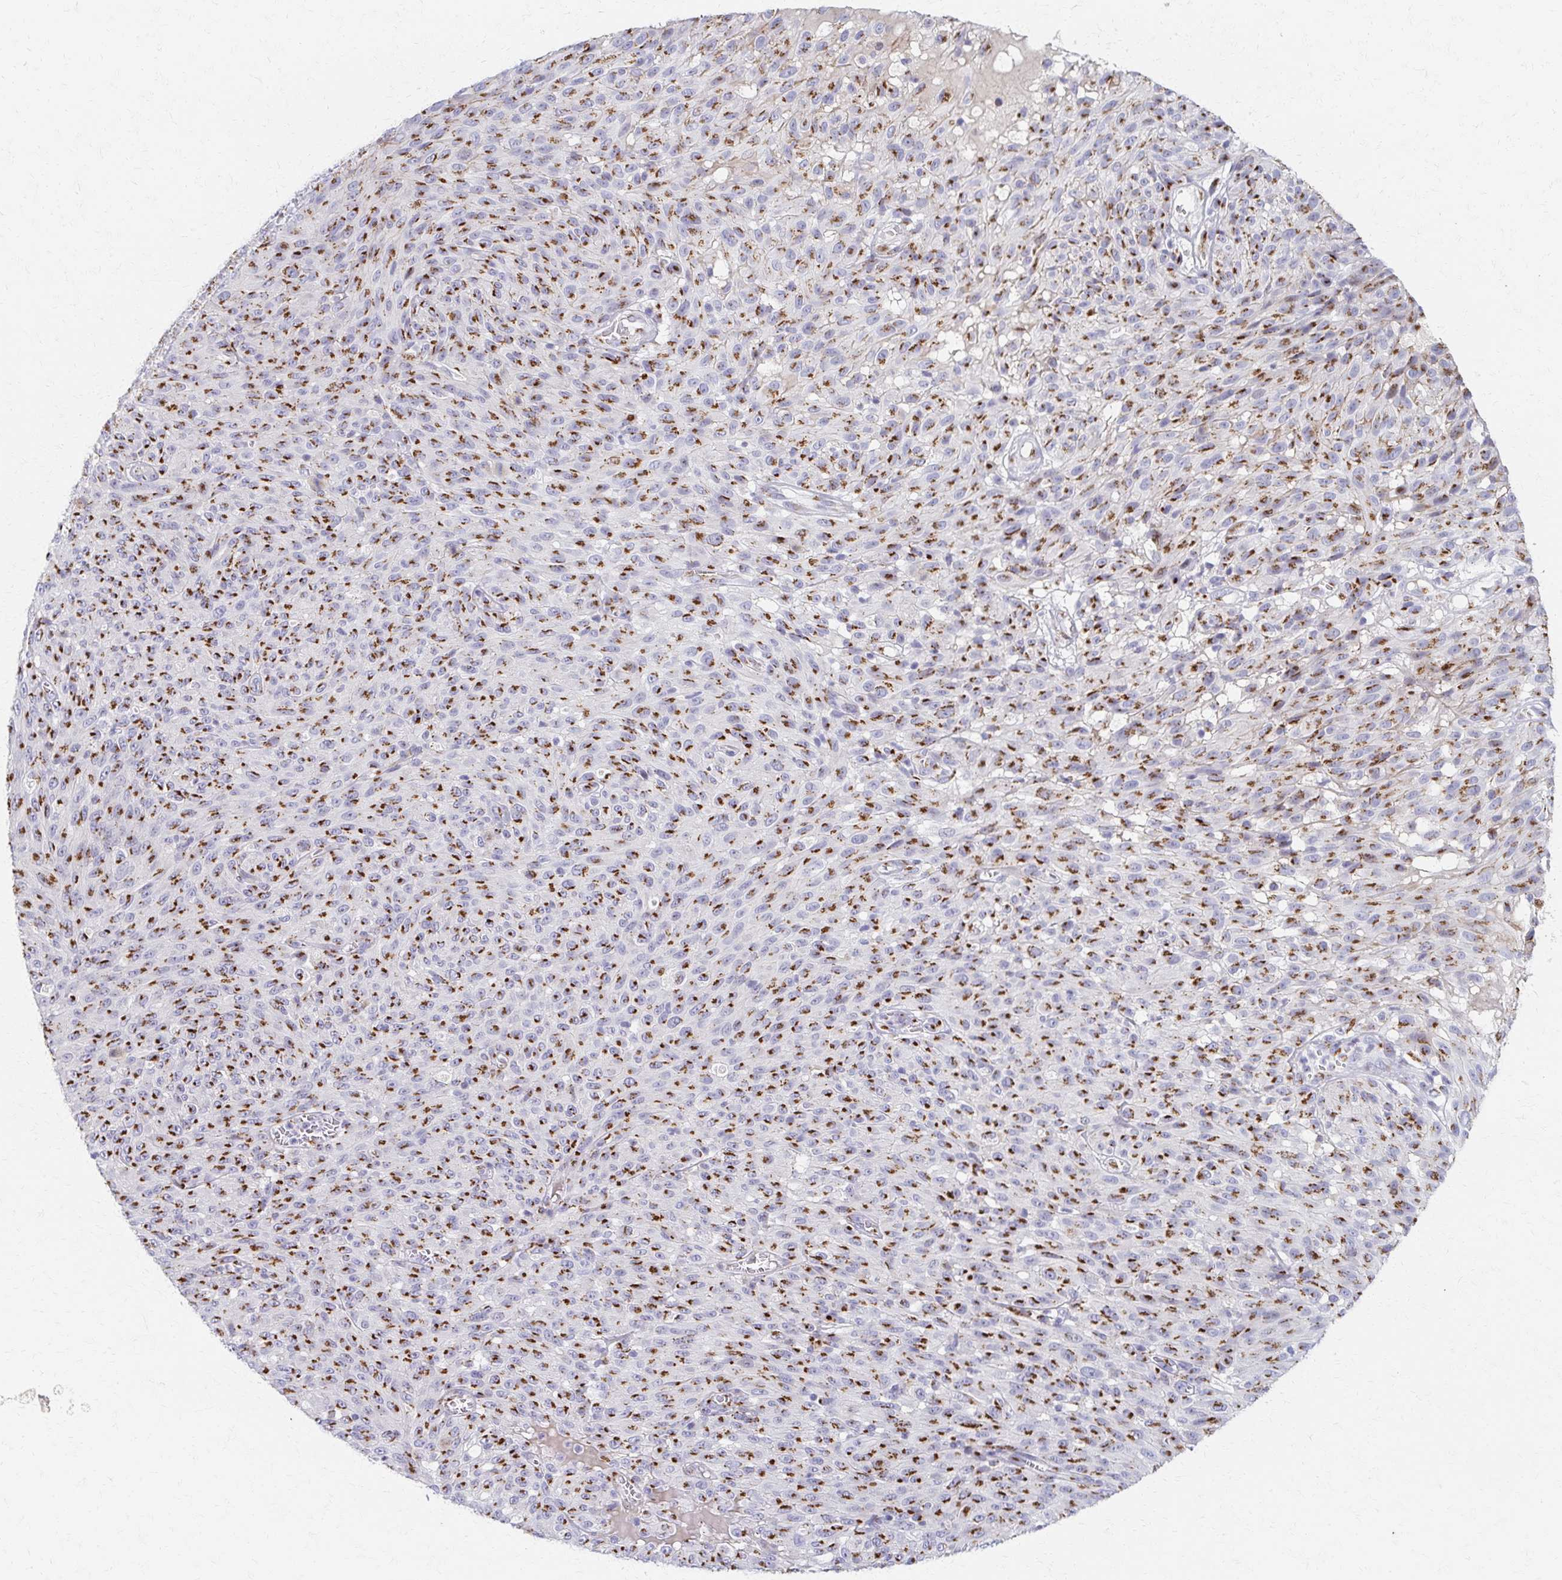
{"staining": {"intensity": "strong", "quantity": ">75%", "location": "cytoplasmic/membranous"}, "tissue": "melanoma", "cell_type": "Tumor cells", "image_type": "cancer", "snomed": [{"axis": "morphology", "description": "Malignant melanoma, NOS"}, {"axis": "topography", "description": "Skin"}], "caption": "Melanoma stained for a protein reveals strong cytoplasmic/membranous positivity in tumor cells.", "gene": "TM9SF1", "patient": {"sex": "male", "age": 85}}